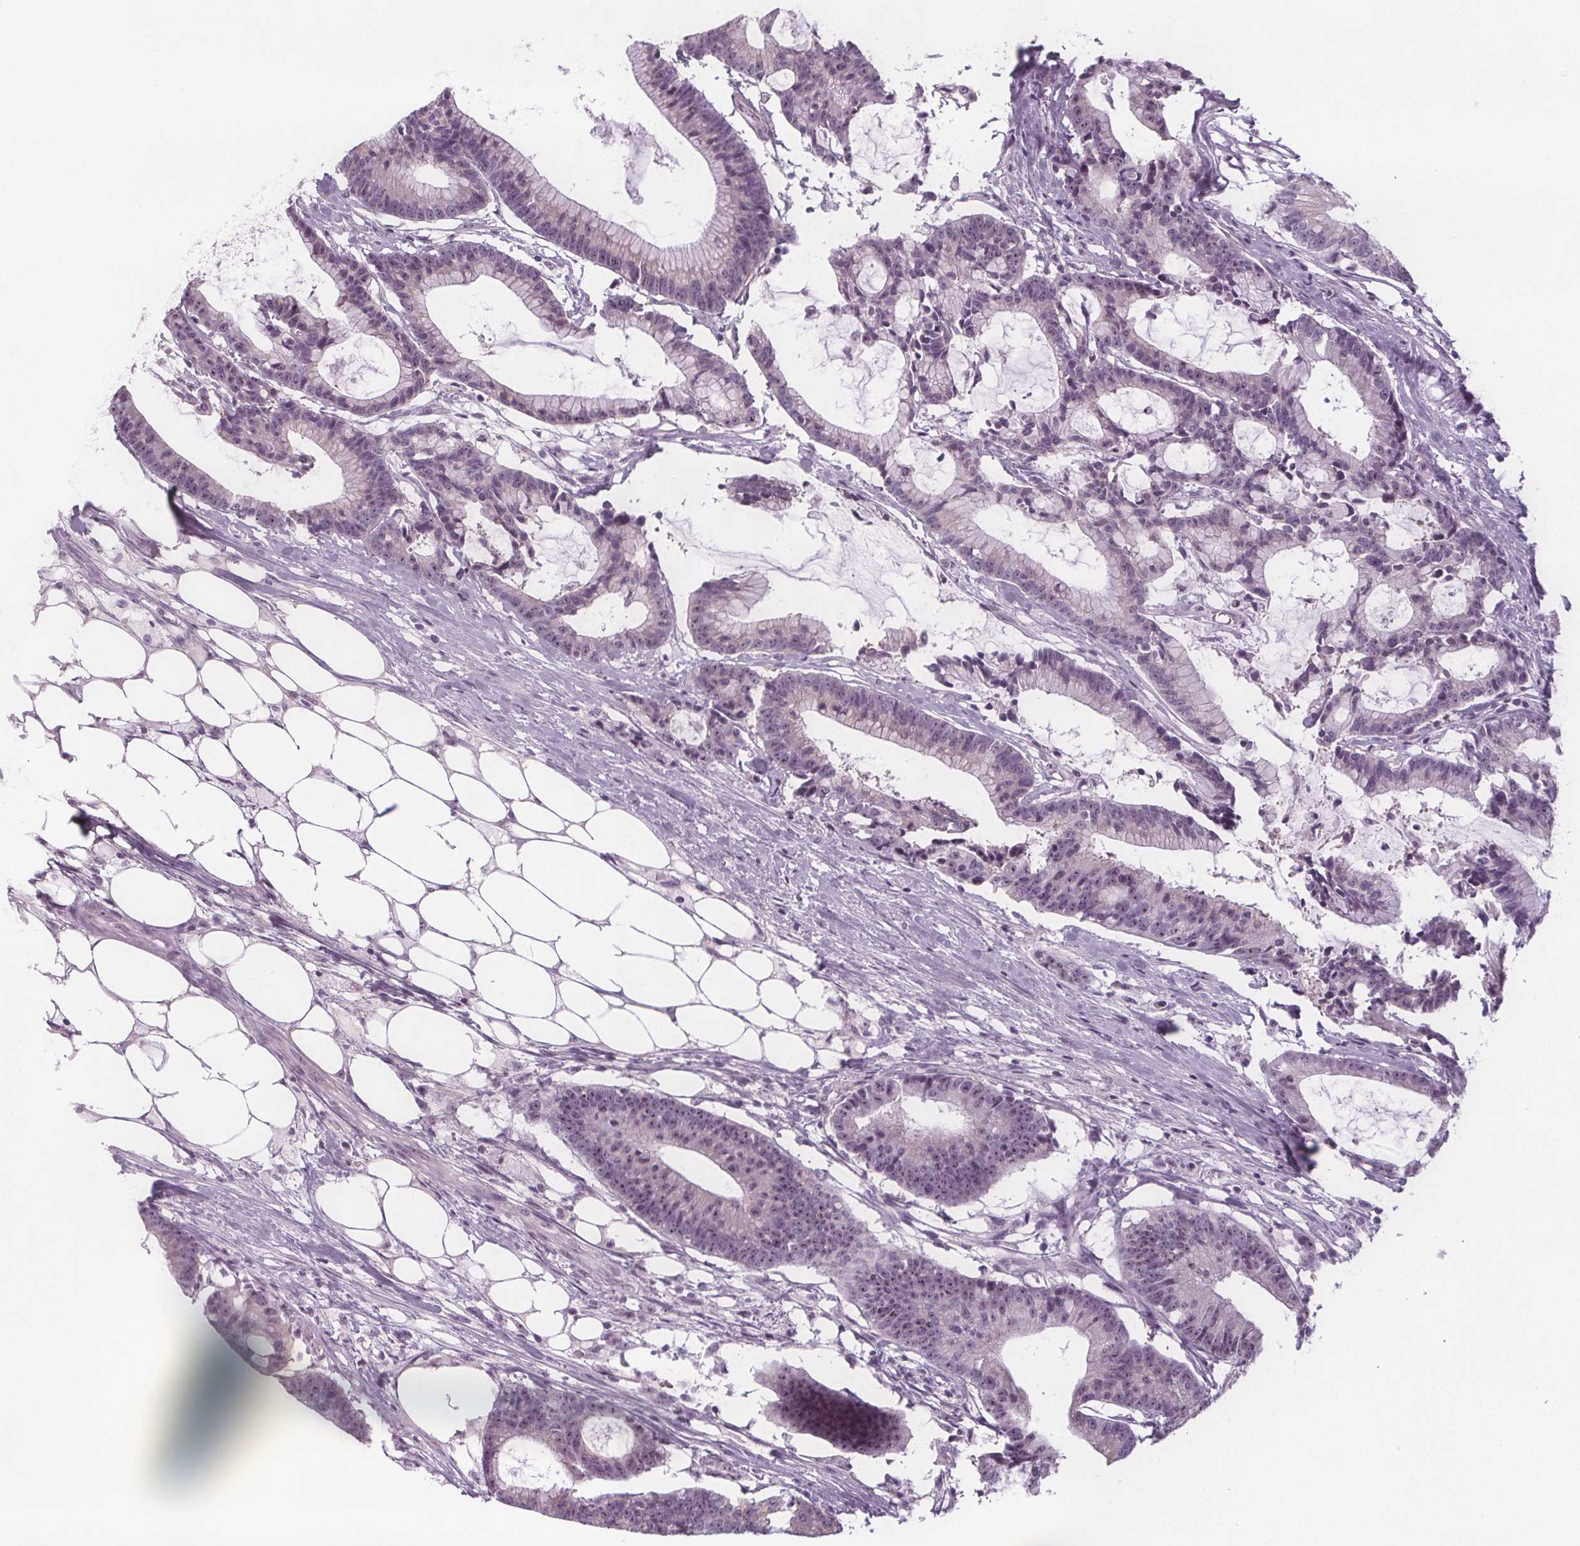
{"staining": {"intensity": "weak", "quantity": "<25%", "location": "nuclear"}, "tissue": "colorectal cancer", "cell_type": "Tumor cells", "image_type": "cancer", "snomed": [{"axis": "morphology", "description": "Adenocarcinoma, NOS"}, {"axis": "topography", "description": "Colon"}], "caption": "Immunohistochemistry (IHC) histopathology image of colorectal adenocarcinoma stained for a protein (brown), which exhibits no positivity in tumor cells.", "gene": "NOLC1", "patient": {"sex": "female", "age": 78}}